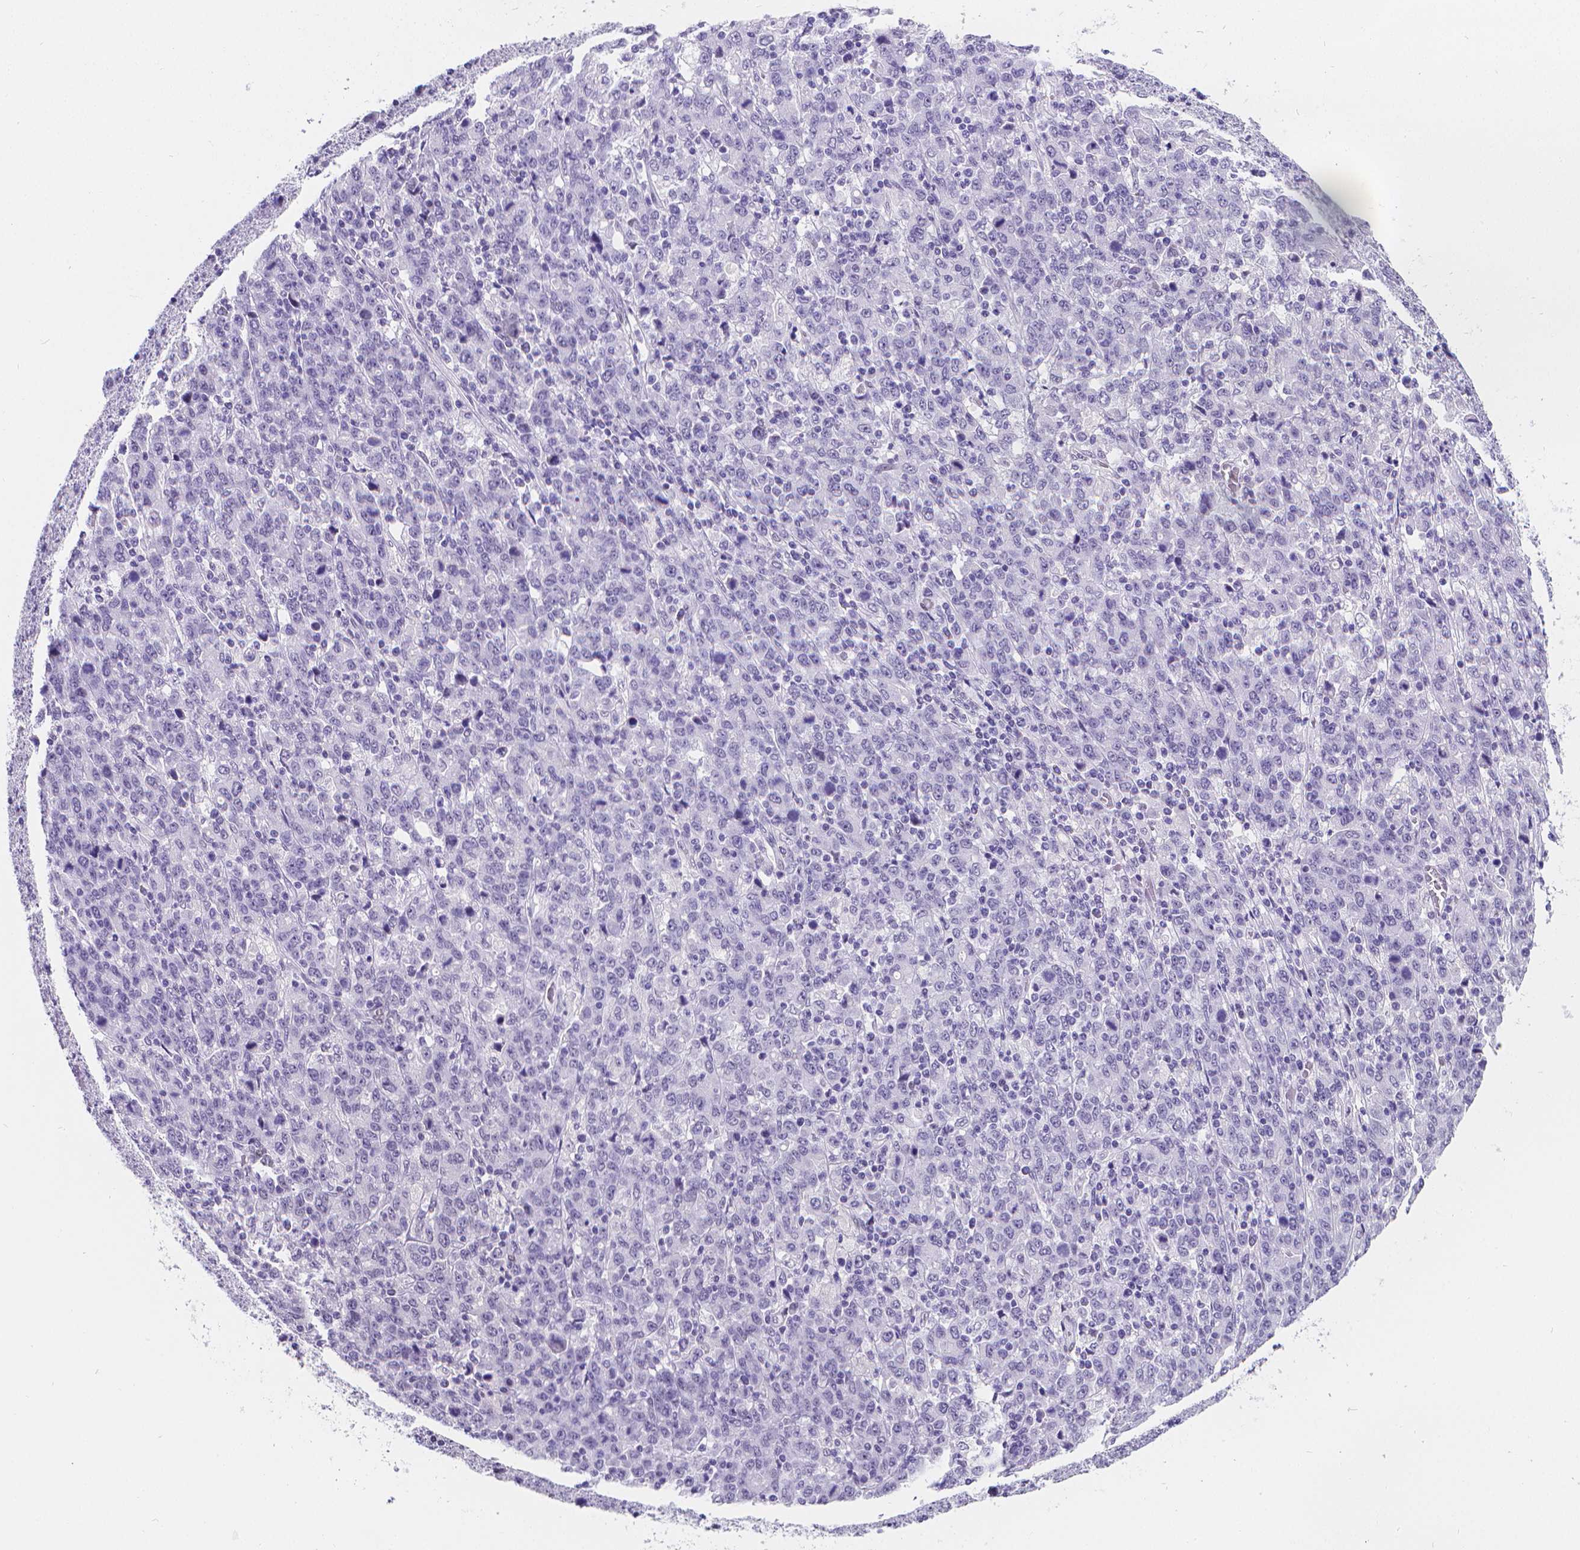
{"staining": {"intensity": "negative", "quantity": "none", "location": "none"}, "tissue": "stomach cancer", "cell_type": "Tumor cells", "image_type": "cancer", "snomed": [{"axis": "morphology", "description": "Adenocarcinoma, NOS"}, {"axis": "topography", "description": "Stomach, upper"}], "caption": "This is a photomicrograph of IHC staining of stomach adenocarcinoma, which shows no positivity in tumor cells.", "gene": "MEF2C", "patient": {"sex": "male", "age": 69}}